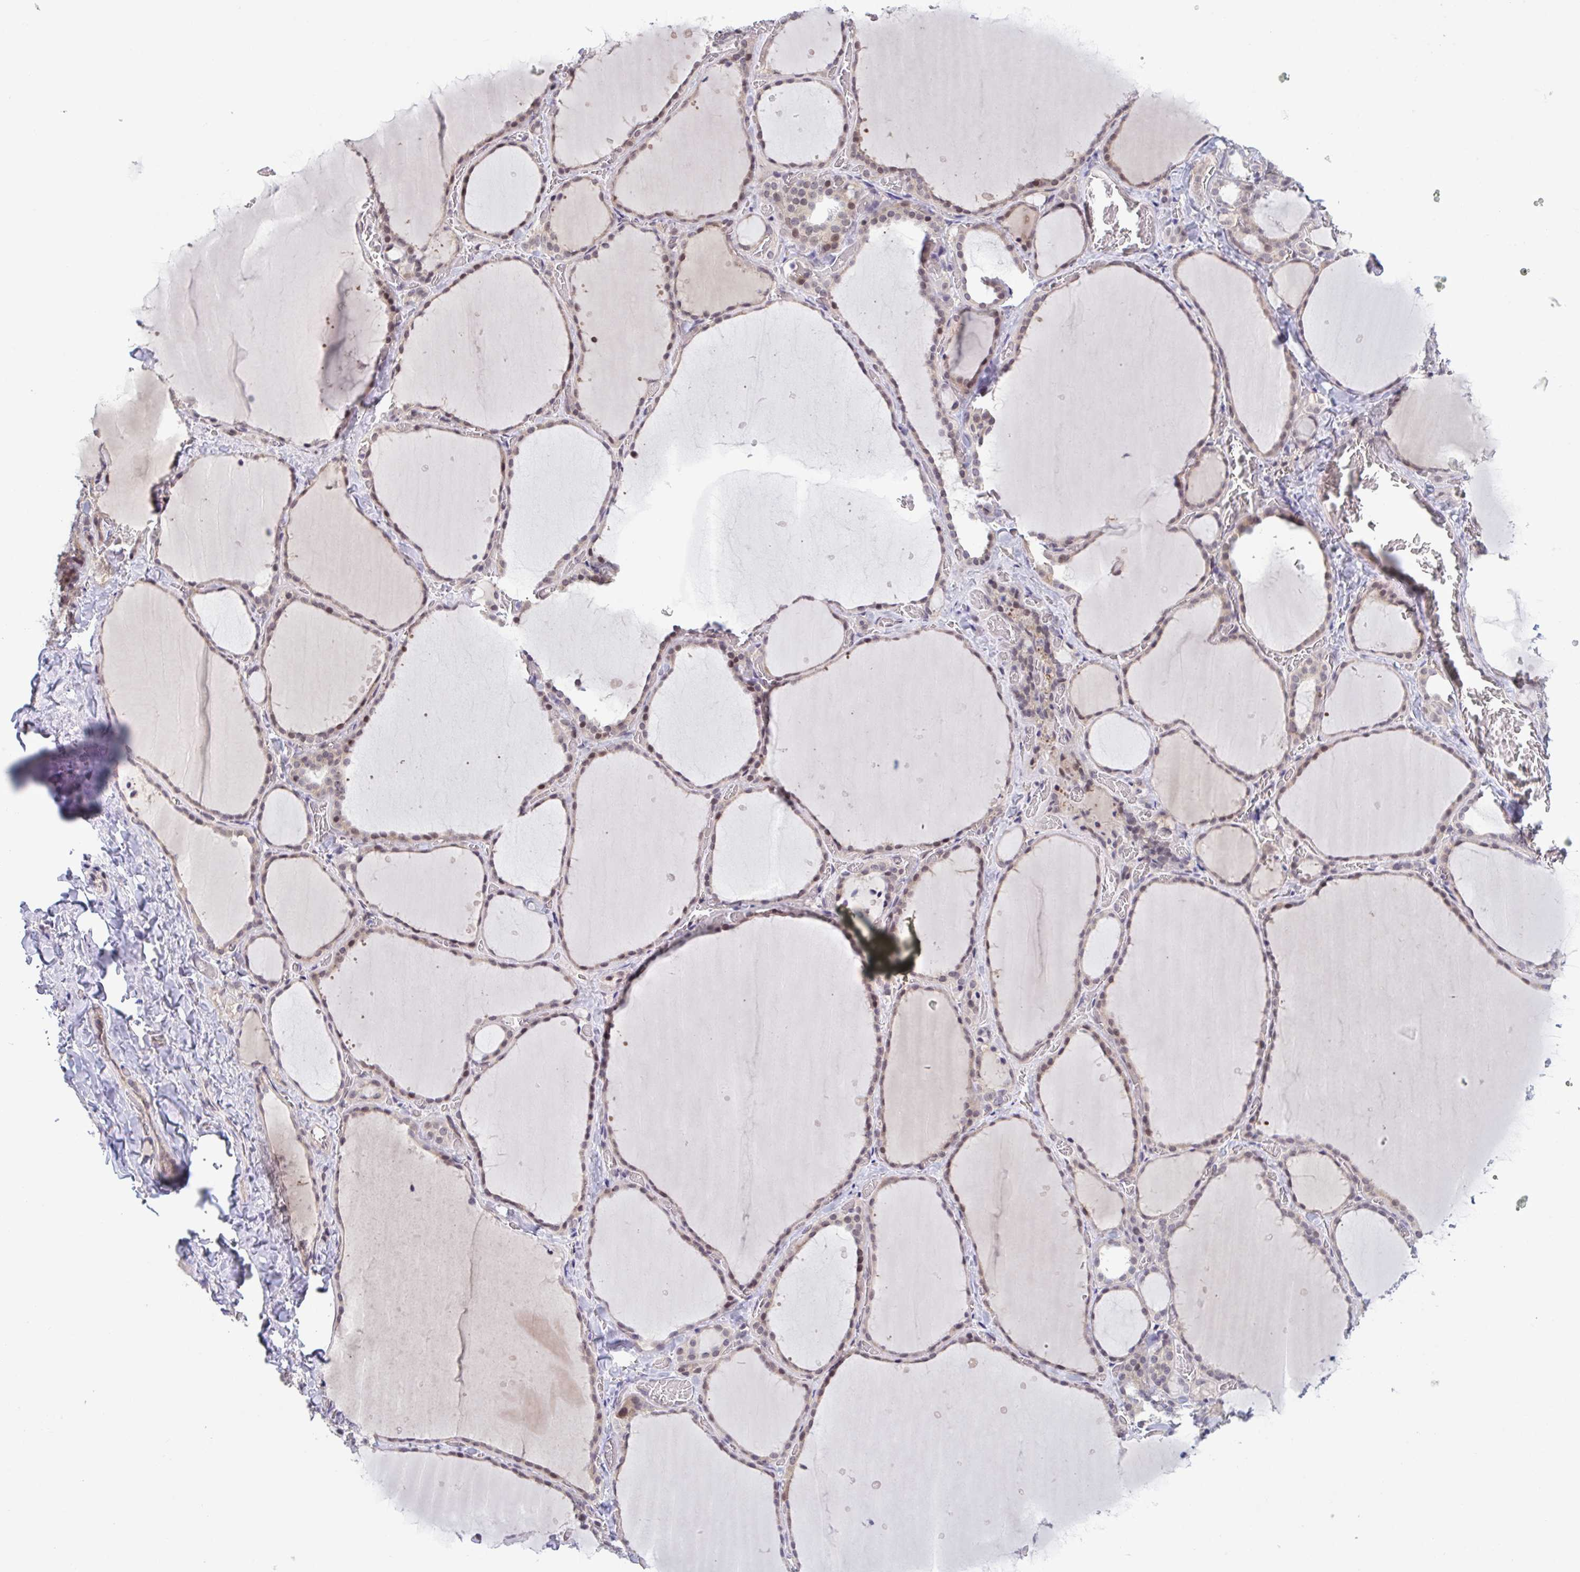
{"staining": {"intensity": "moderate", "quantity": ">75%", "location": "cytoplasmic/membranous,nuclear"}, "tissue": "thyroid gland", "cell_type": "Glandular cells", "image_type": "normal", "snomed": [{"axis": "morphology", "description": "Normal tissue, NOS"}, {"axis": "topography", "description": "Thyroid gland"}], "caption": "Protein positivity by immunohistochemistry displays moderate cytoplasmic/membranous,nuclear staining in approximately >75% of glandular cells in benign thyroid gland.", "gene": "RIOK1", "patient": {"sex": "female", "age": 36}}